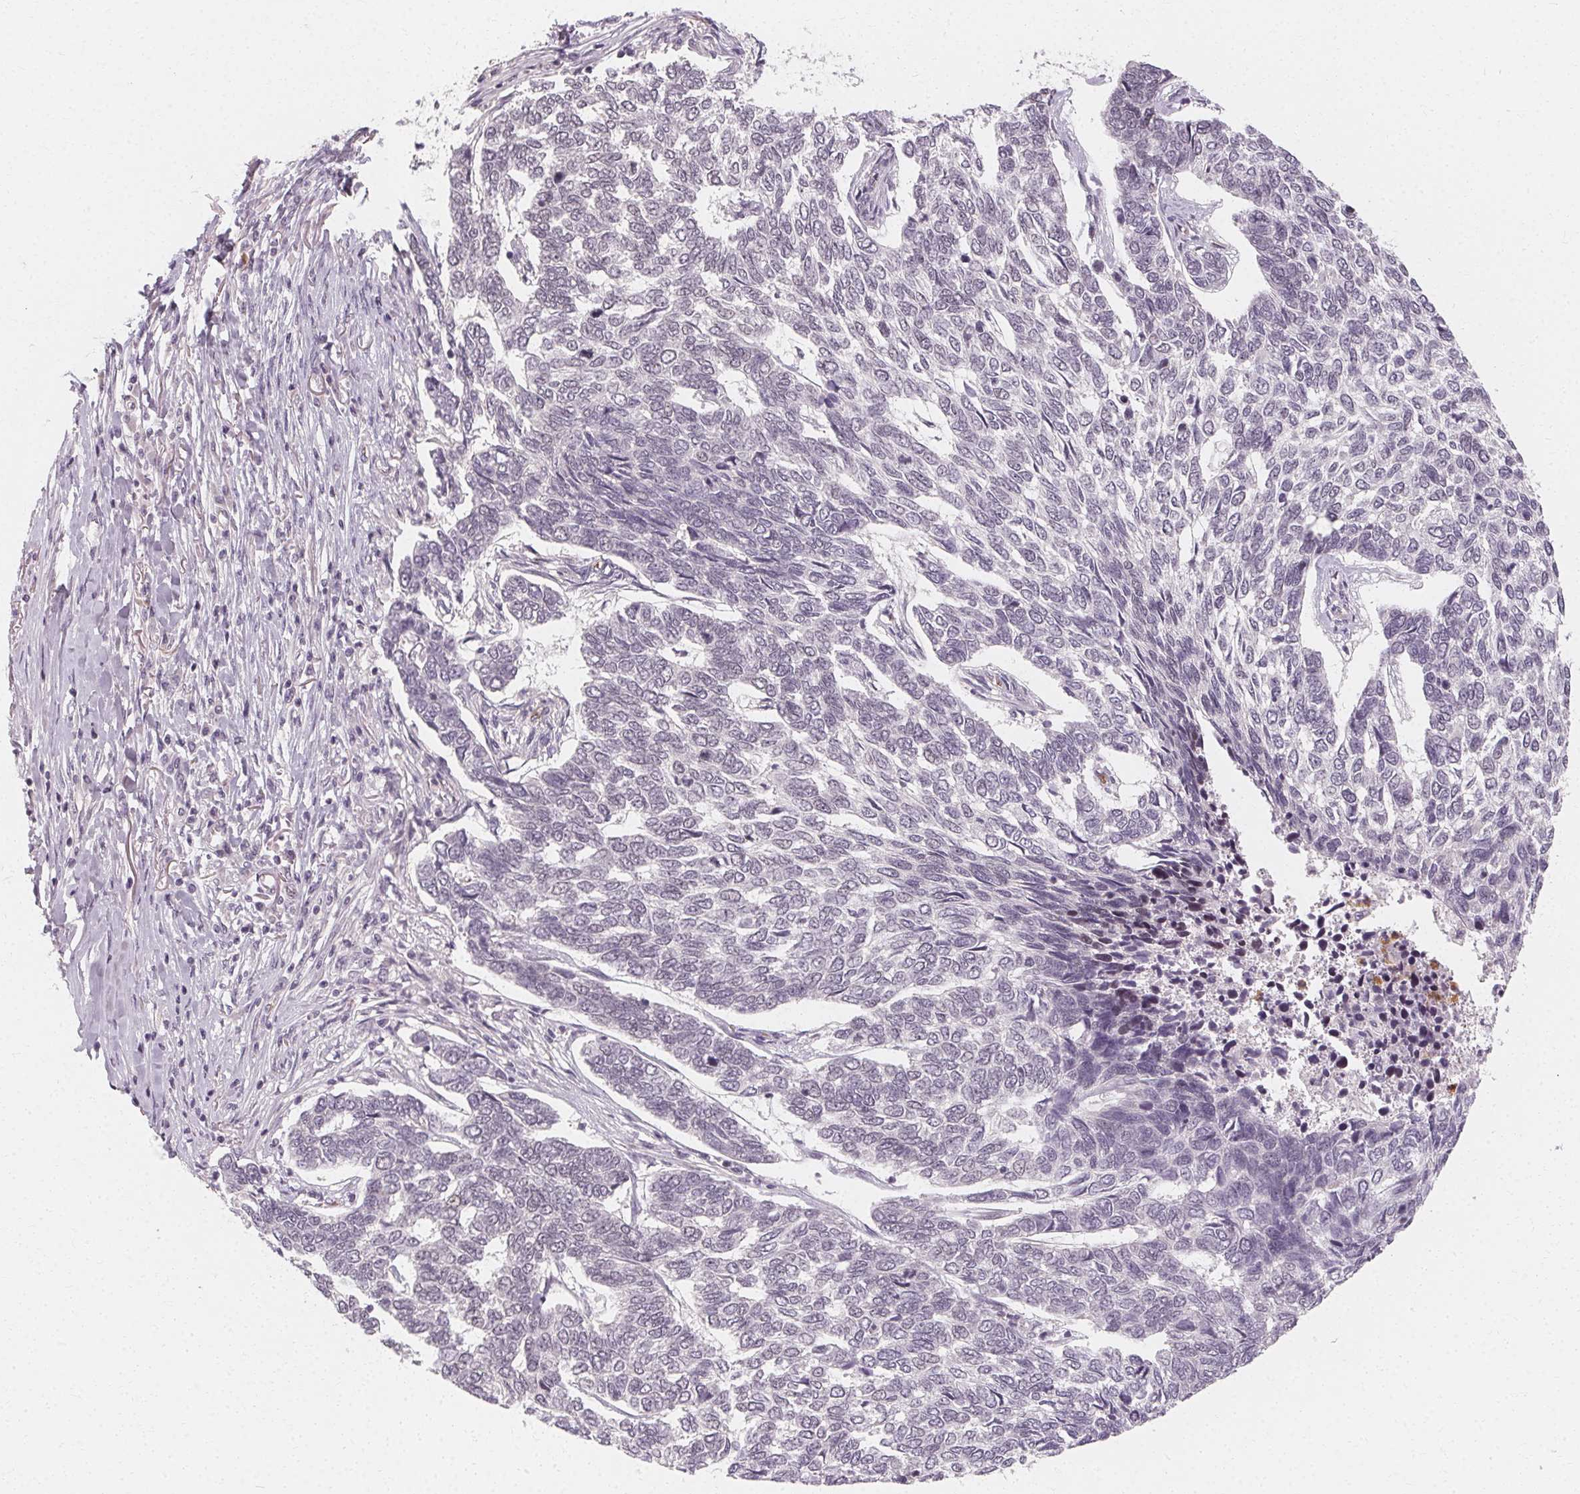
{"staining": {"intensity": "negative", "quantity": "none", "location": "none"}, "tissue": "skin cancer", "cell_type": "Tumor cells", "image_type": "cancer", "snomed": [{"axis": "morphology", "description": "Basal cell carcinoma"}, {"axis": "topography", "description": "Skin"}], "caption": "A high-resolution image shows immunohistochemistry staining of skin basal cell carcinoma, which displays no significant staining in tumor cells.", "gene": "CLCNKB", "patient": {"sex": "female", "age": 65}}